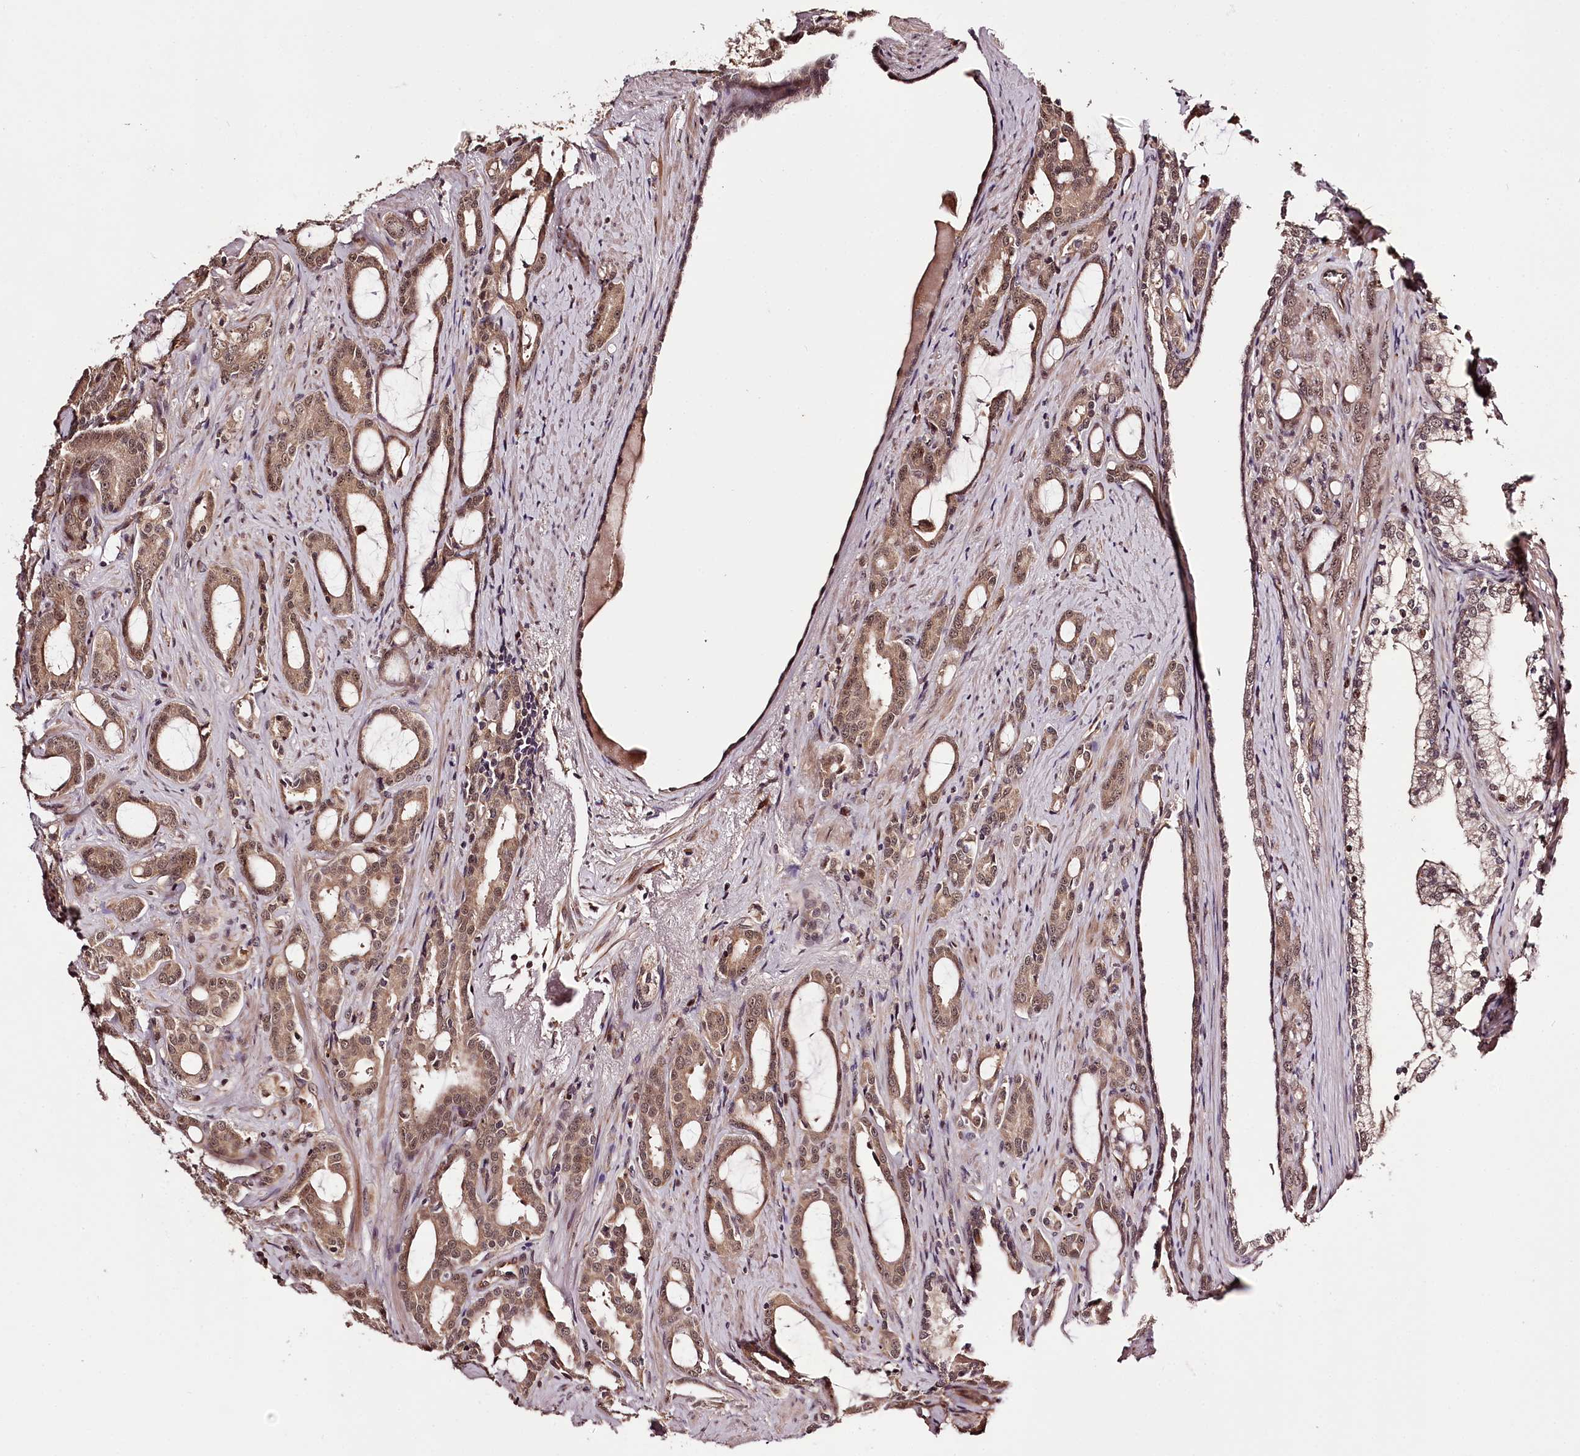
{"staining": {"intensity": "moderate", "quantity": ">75%", "location": "cytoplasmic/membranous,nuclear"}, "tissue": "prostate cancer", "cell_type": "Tumor cells", "image_type": "cancer", "snomed": [{"axis": "morphology", "description": "Adenocarcinoma, High grade"}, {"axis": "topography", "description": "Prostate"}], "caption": "This is an image of IHC staining of adenocarcinoma (high-grade) (prostate), which shows moderate positivity in the cytoplasmic/membranous and nuclear of tumor cells.", "gene": "MAML3", "patient": {"sex": "male", "age": 72}}